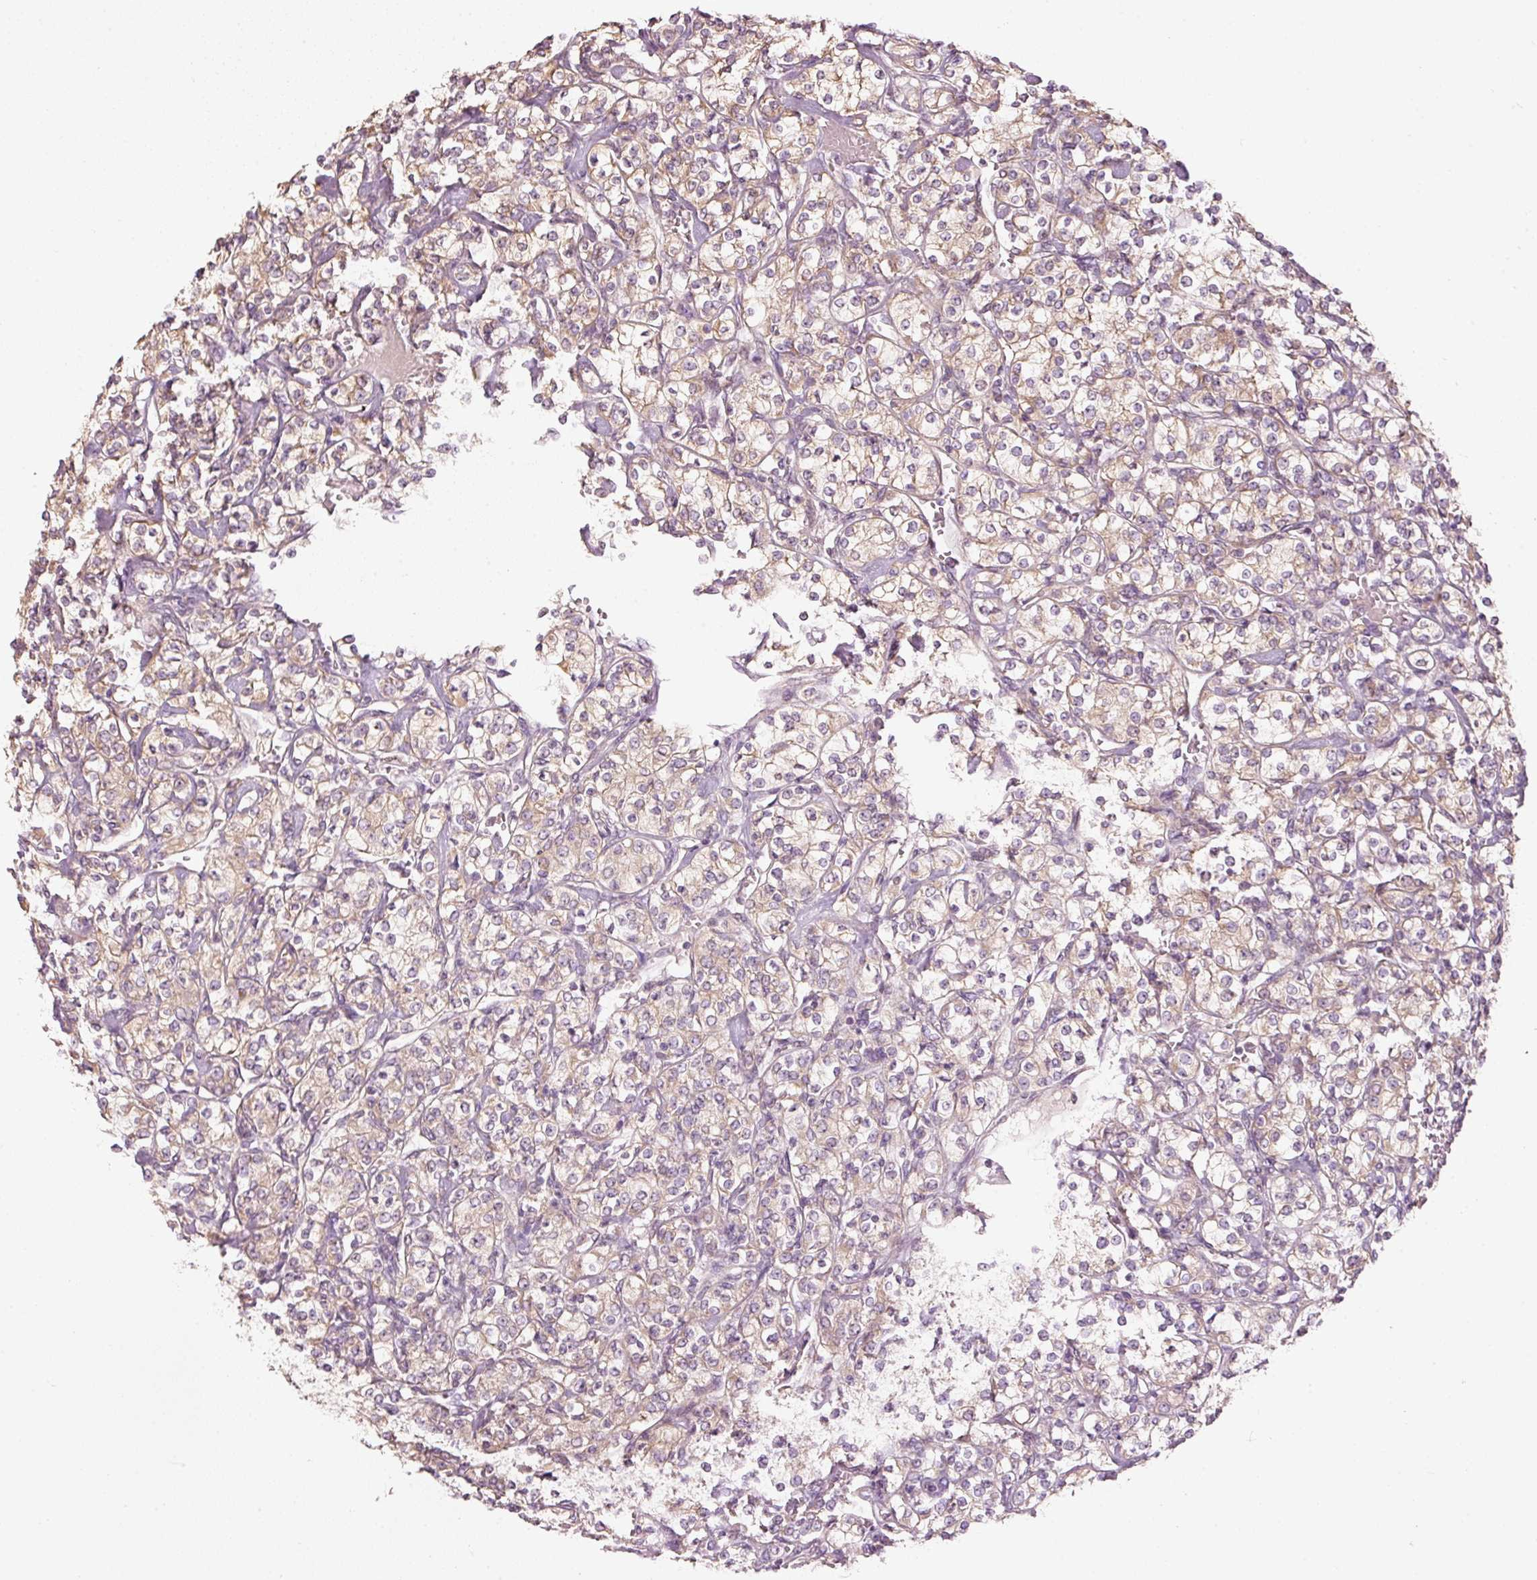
{"staining": {"intensity": "weak", "quantity": "25%-75%", "location": "cytoplasmic/membranous"}, "tissue": "renal cancer", "cell_type": "Tumor cells", "image_type": "cancer", "snomed": [{"axis": "morphology", "description": "Adenocarcinoma, NOS"}, {"axis": "topography", "description": "Kidney"}], "caption": "A low amount of weak cytoplasmic/membranous staining is seen in about 25%-75% of tumor cells in renal cancer tissue. (Brightfield microscopy of DAB IHC at high magnification).", "gene": "MAP10", "patient": {"sex": "male", "age": 77}}